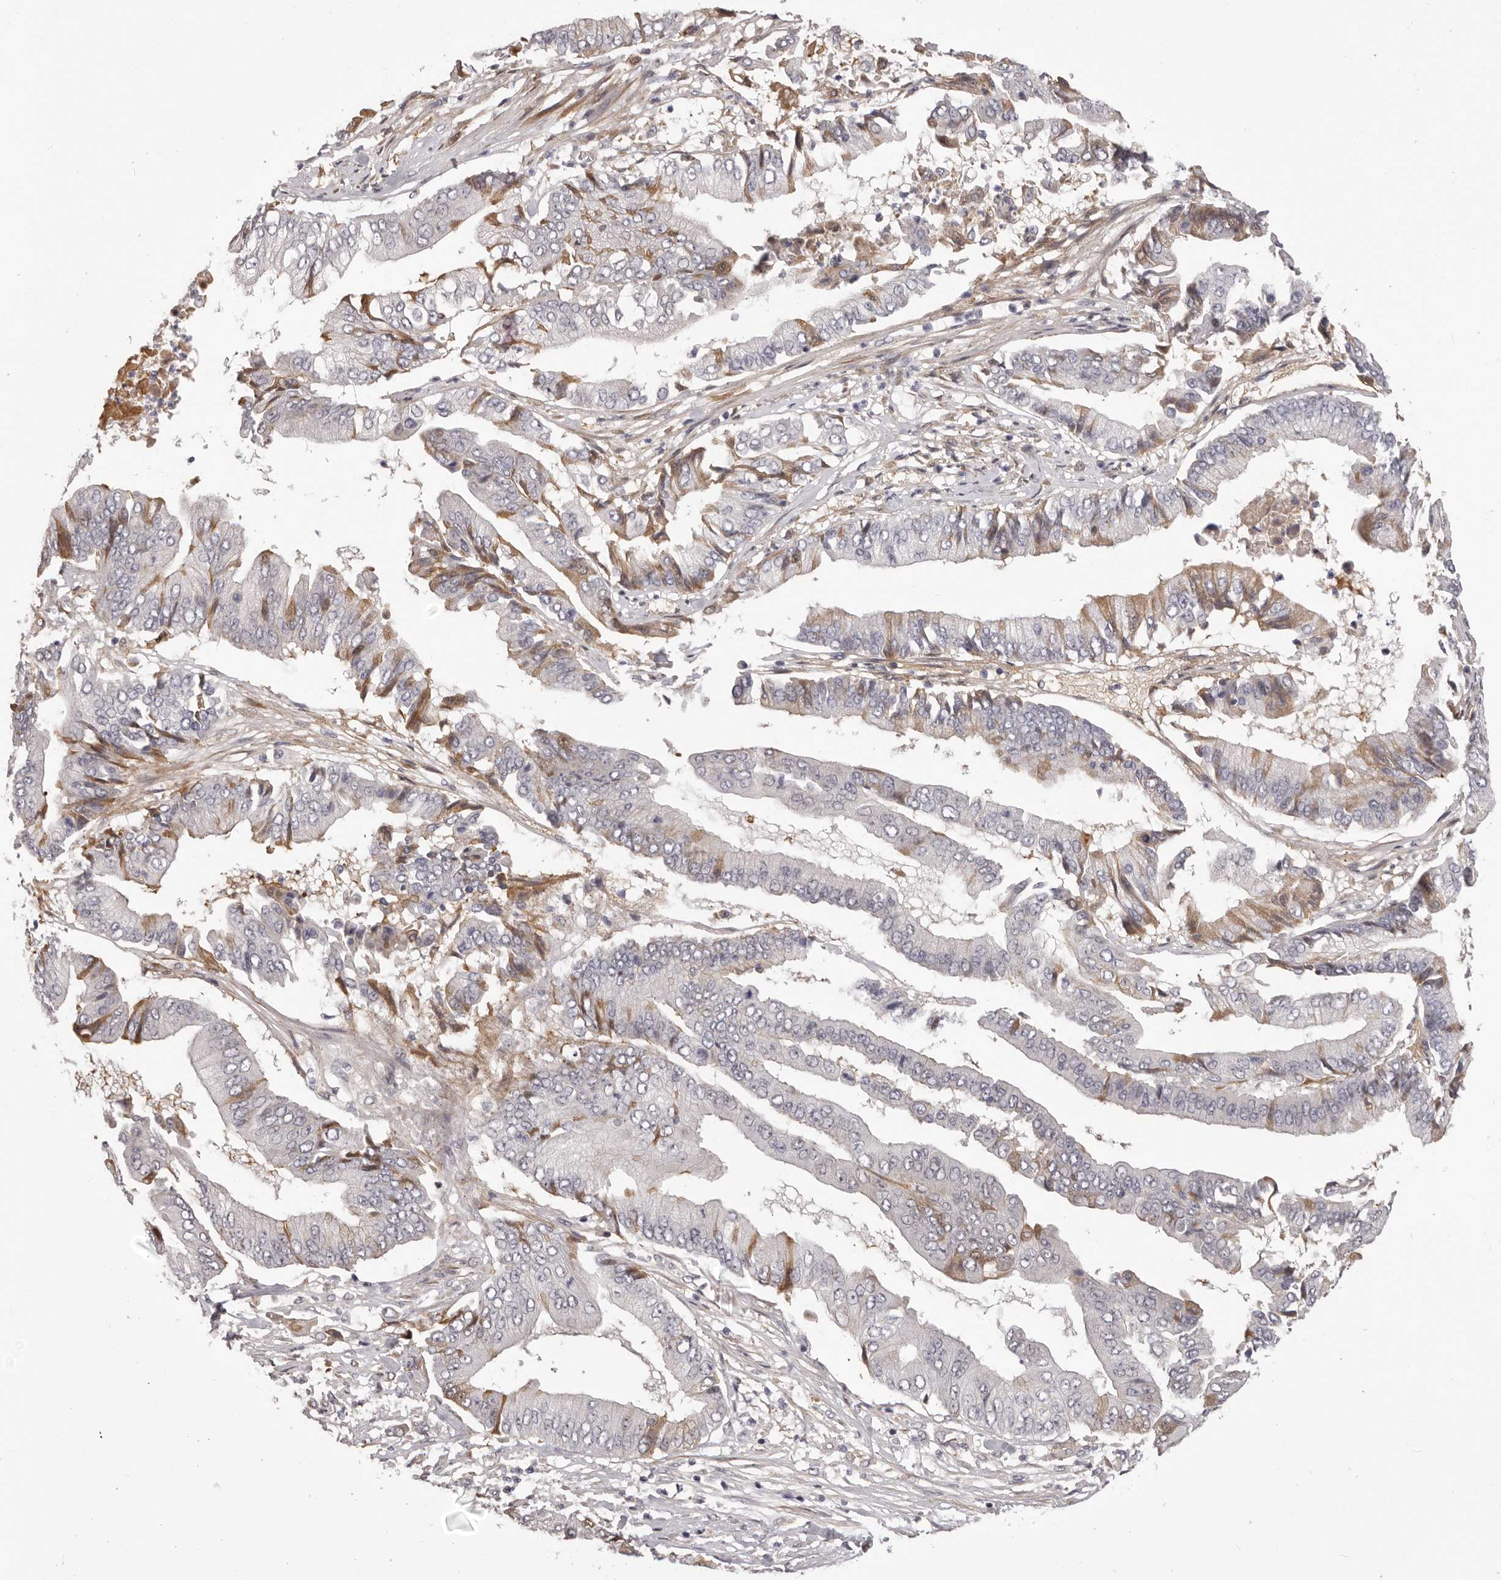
{"staining": {"intensity": "moderate", "quantity": "<25%", "location": "cytoplasmic/membranous"}, "tissue": "pancreatic cancer", "cell_type": "Tumor cells", "image_type": "cancer", "snomed": [{"axis": "morphology", "description": "Adenocarcinoma, NOS"}, {"axis": "topography", "description": "Pancreas"}], "caption": "This histopathology image displays immunohistochemistry (IHC) staining of human pancreatic cancer (adenocarcinoma), with low moderate cytoplasmic/membranous staining in about <25% of tumor cells.", "gene": "OTUD3", "patient": {"sex": "female", "age": 77}}